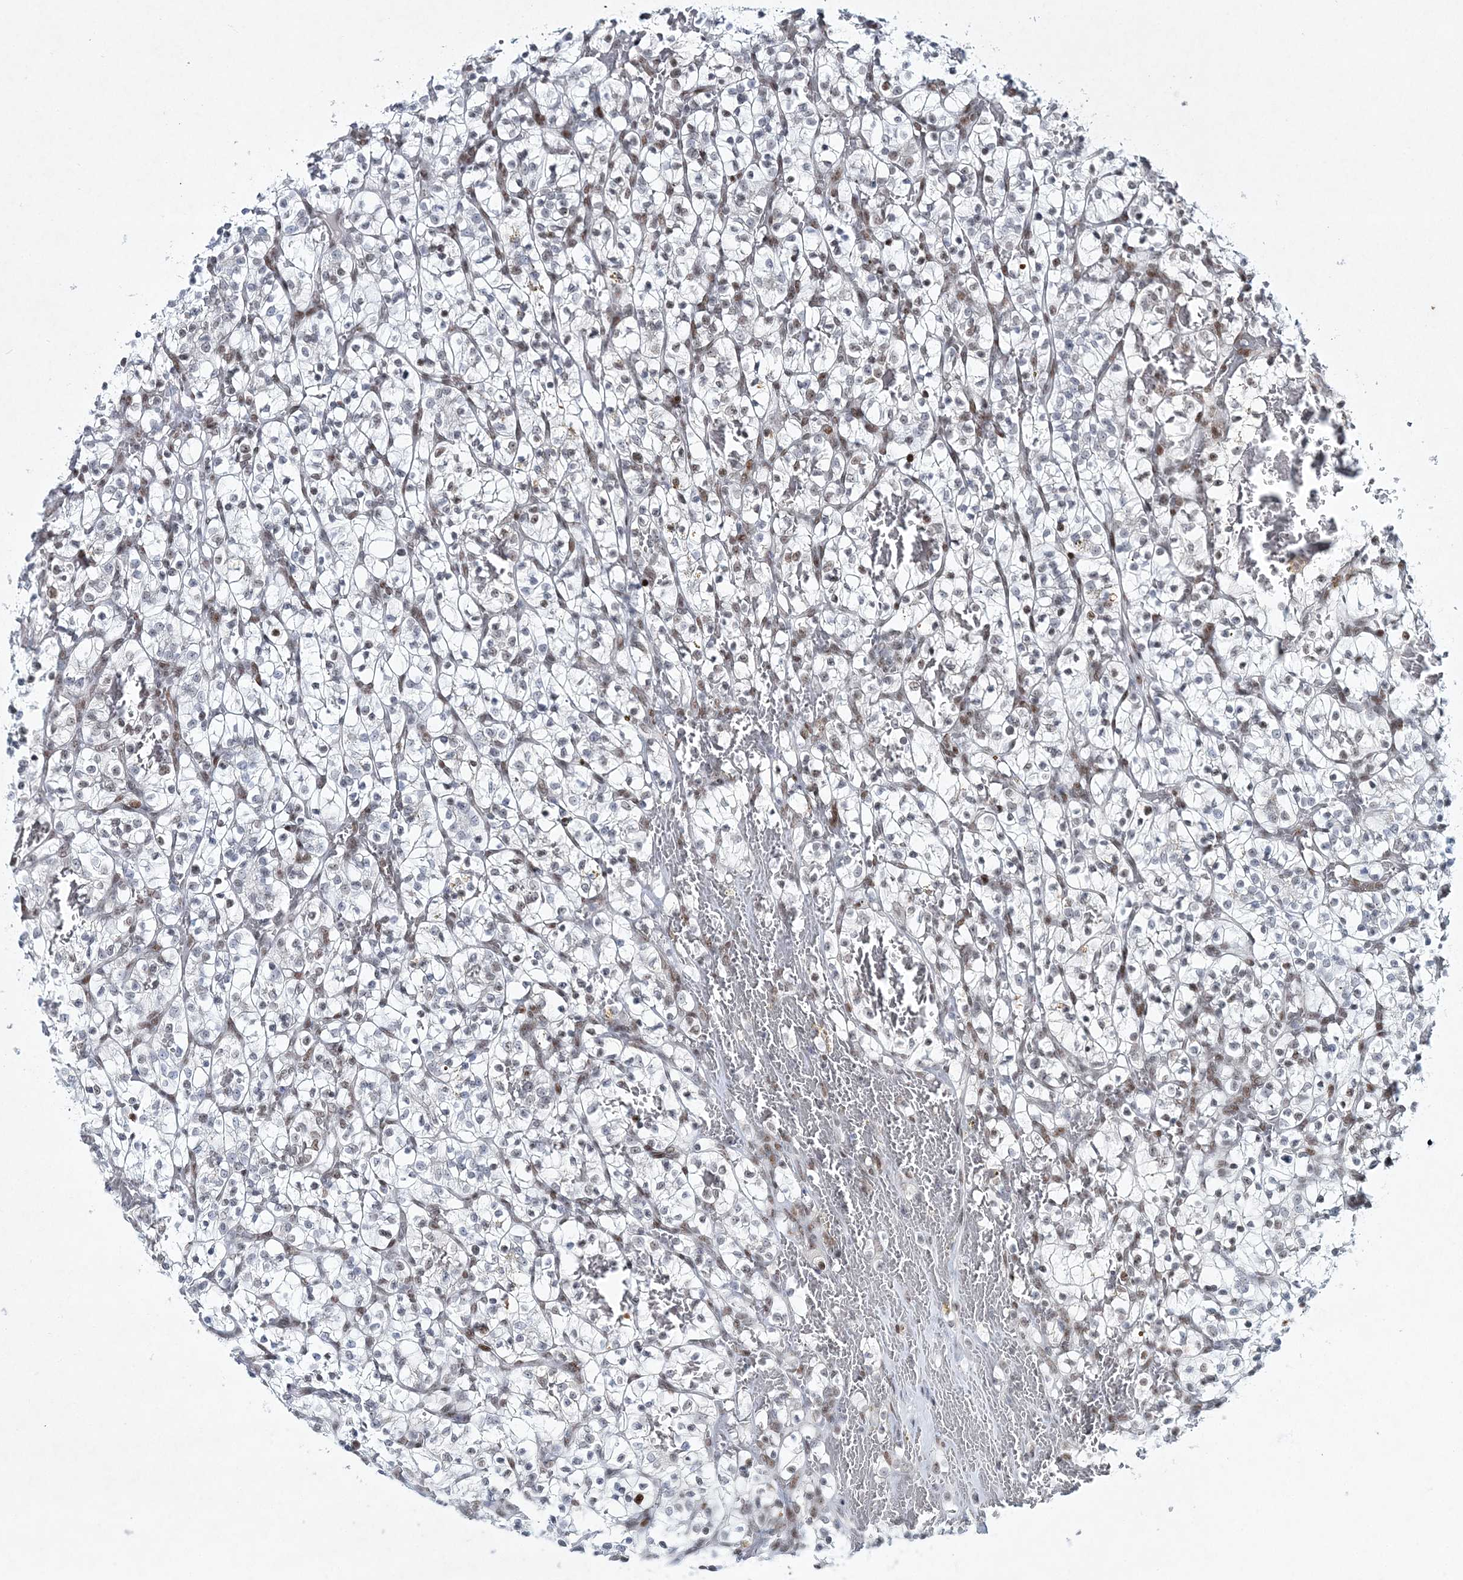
{"staining": {"intensity": "negative", "quantity": "none", "location": "none"}, "tissue": "renal cancer", "cell_type": "Tumor cells", "image_type": "cancer", "snomed": [{"axis": "morphology", "description": "Adenocarcinoma, NOS"}, {"axis": "topography", "description": "Kidney"}], "caption": "Immunohistochemical staining of adenocarcinoma (renal) reveals no significant staining in tumor cells.", "gene": "LRRFIP2", "patient": {"sex": "female", "age": 57}}